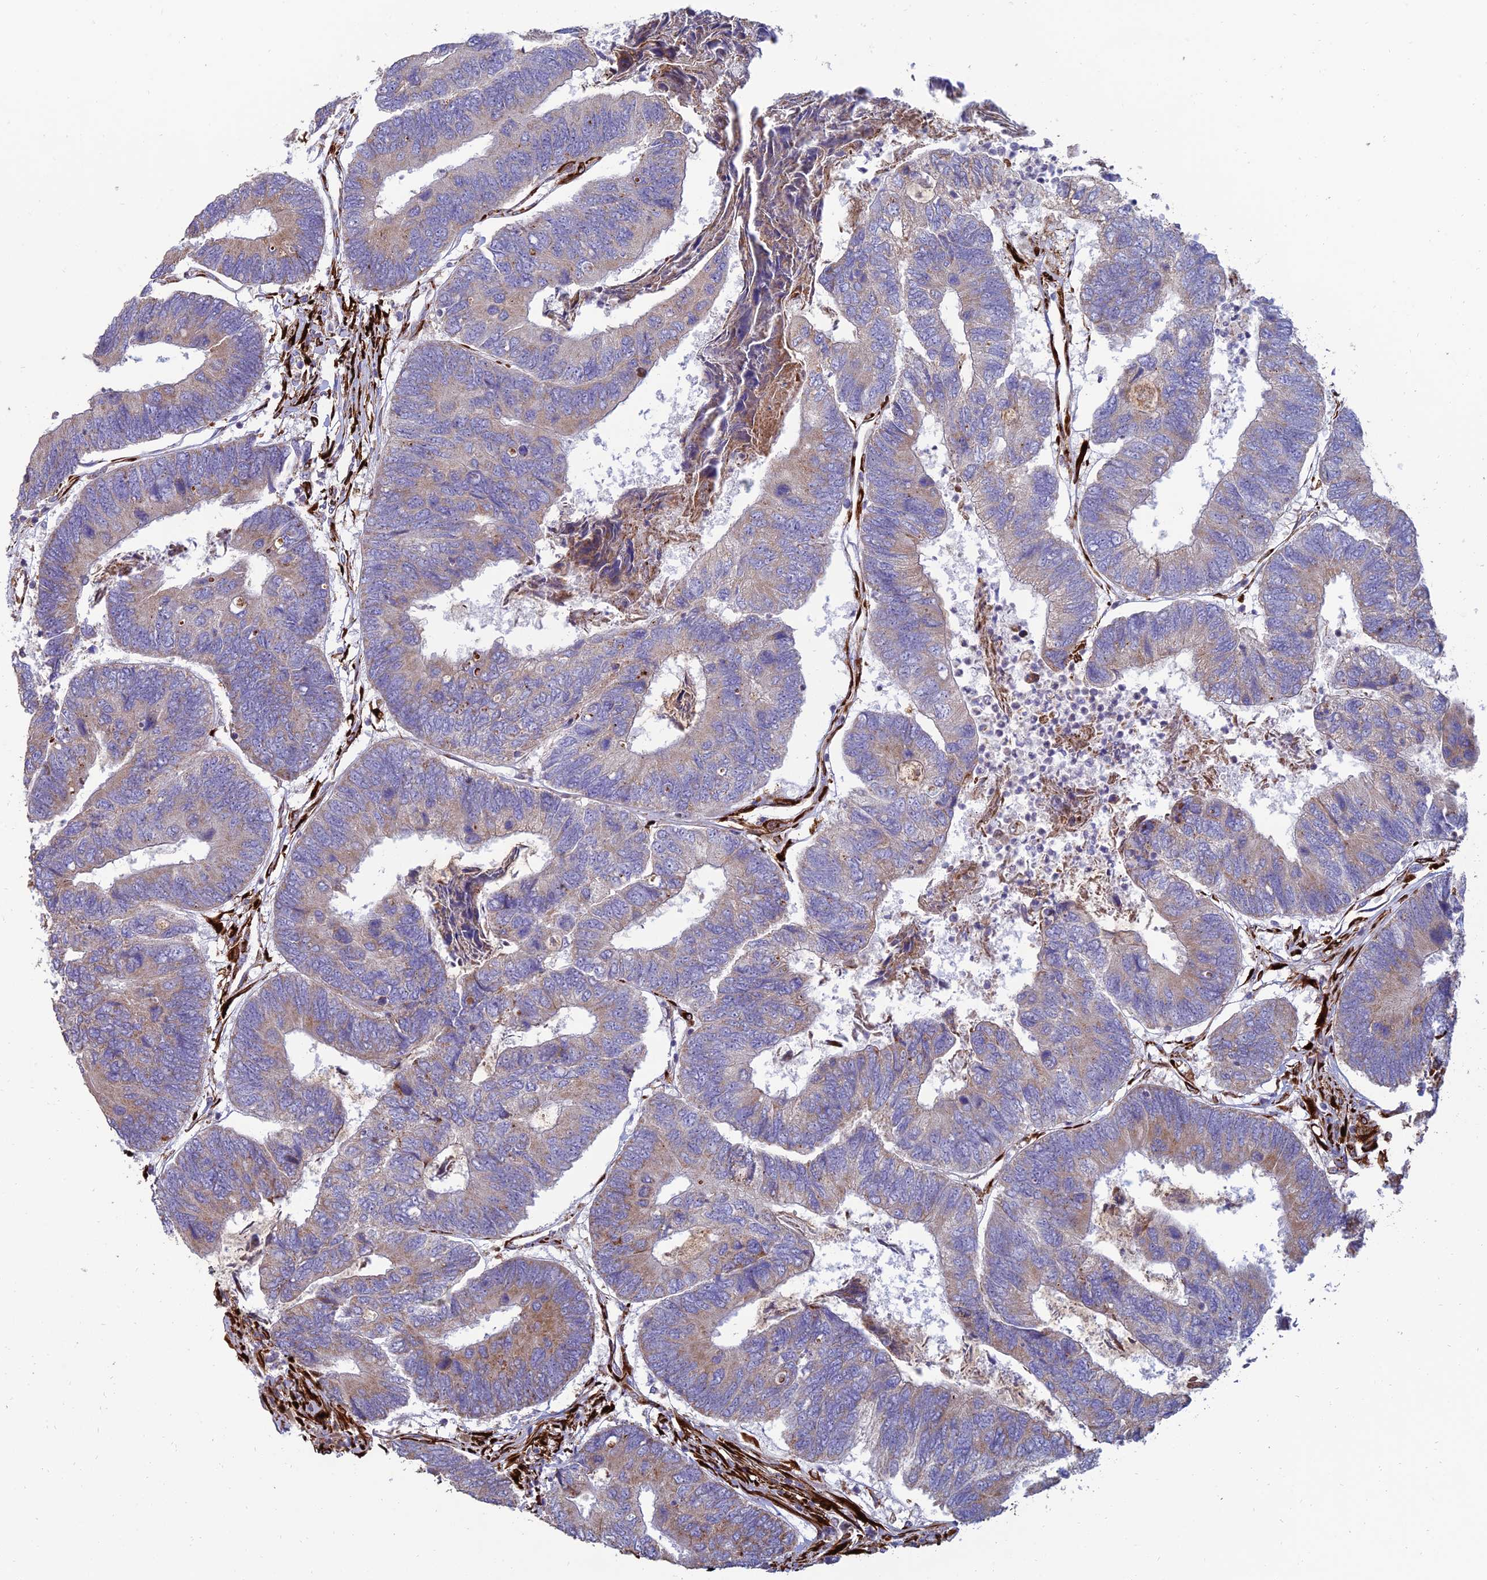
{"staining": {"intensity": "moderate", "quantity": "25%-75%", "location": "cytoplasmic/membranous"}, "tissue": "colorectal cancer", "cell_type": "Tumor cells", "image_type": "cancer", "snomed": [{"axis": "morphology", "description": "Adenocarcinoma, NOS"}, {"axis": "topography", "description": "Colon"}], "caption": "IHC of colorectal adenocarcinoma exhibits medium levels of moderate cytoplasmic/membranous expression in approximately 25%-75% of tumor cells.", "gene": "RCN3", "patient": {"sex": "female", "age": 67}}